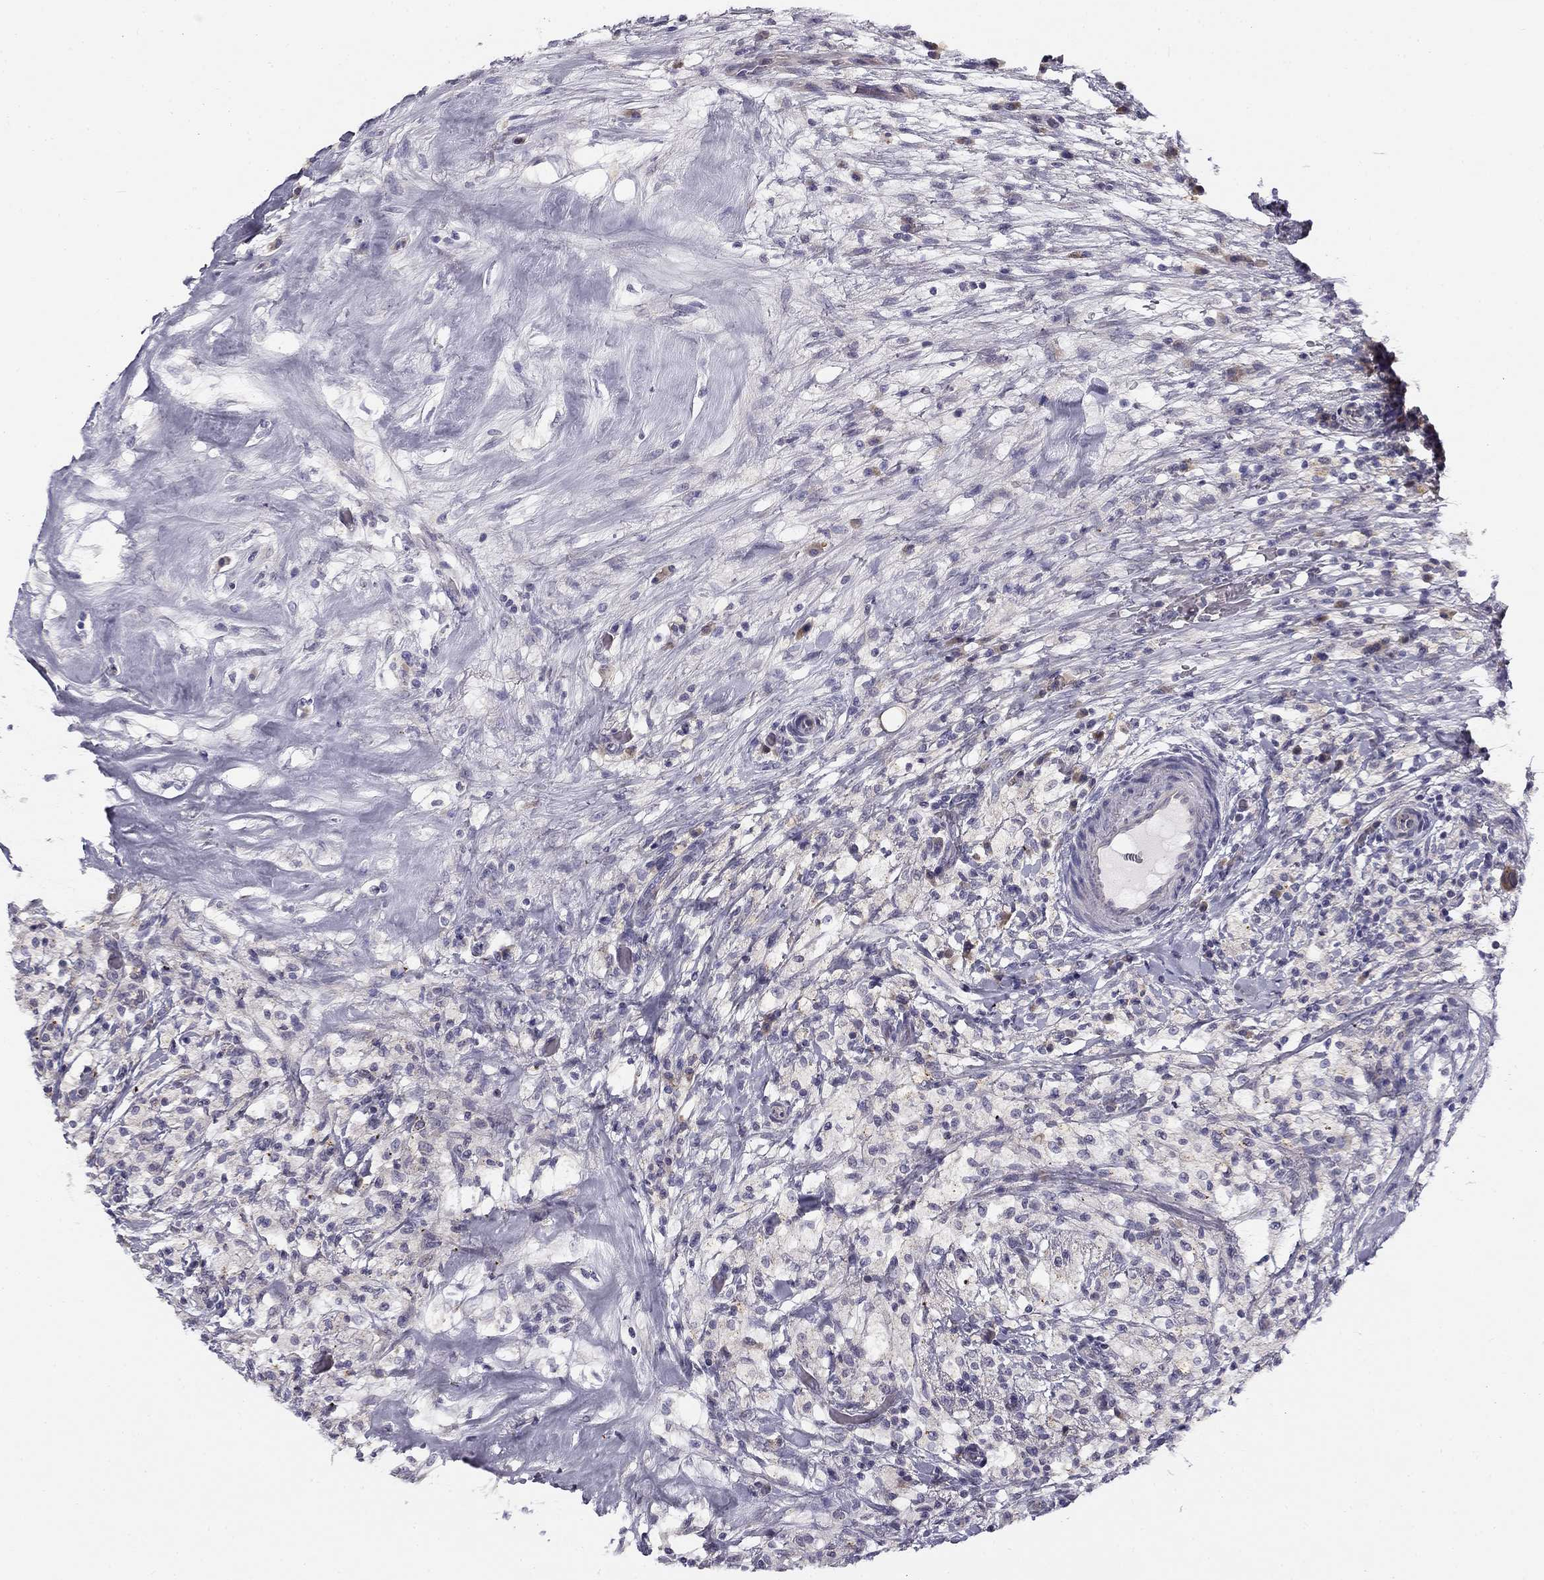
{"staining": {"intensity": "negative", "quantity": "none", "location": "none"}, "tissue": "testis cancer", "cell_type": "Tumor cells", "image_type": "cancer", "snomed": [{"axis": "morphology", "description": "Necrosis, NOS"}, {"axis": "morphology", "description": "Carcinoma, Embryonal, NOS"}, {"axis": "topography", "description": "Testis"}], "caption": "Tumor cells are negative for protein expression in human testis cancer (embryonal carcinoma).", "gene": "CNR1", "patient": {"sex": "male", "age": 19}}